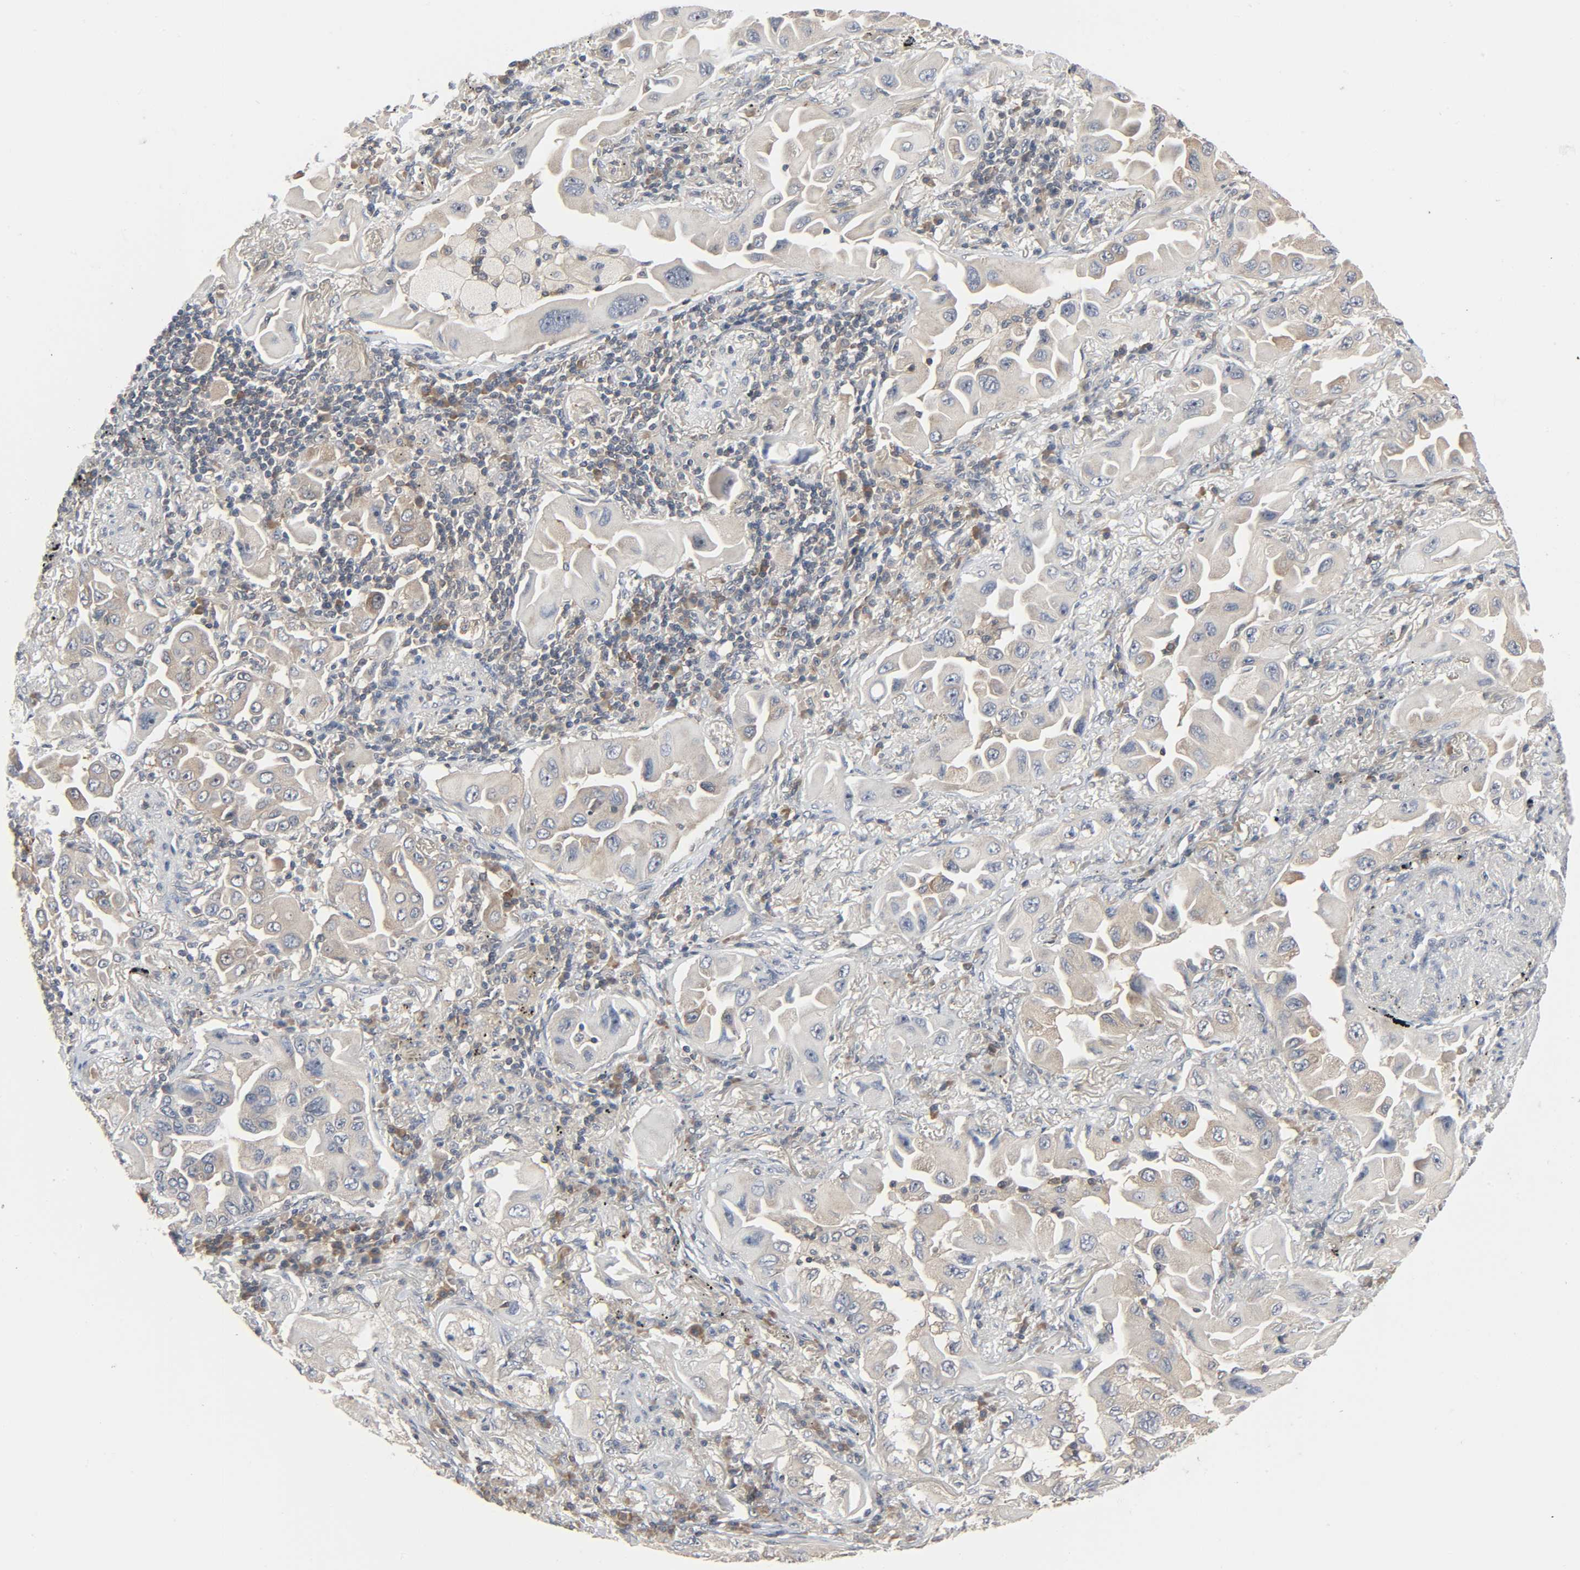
{"staining": {"intensity": "moderate", "quantity": "25%-75%", "location": "cytoplasmic/membranous"}, "tissue": "lung cancer", "cell_type": "Tumor cells", "image_type": "cancer", "snomed": [{"axis": "morphology", "description": "Adenocarcinoma, NOS"}, {"axis": "topography", "description": "Lung"}], "caption": "Adenocarcinoma (lung) was stained to show a protein in brown. There is medium levels of moderate cytoplasmic/membranous expression in about 25%-75% of tumor cells.", "gene": "PLEKHA2", "patient": {"sex": "female", "age": 65}}